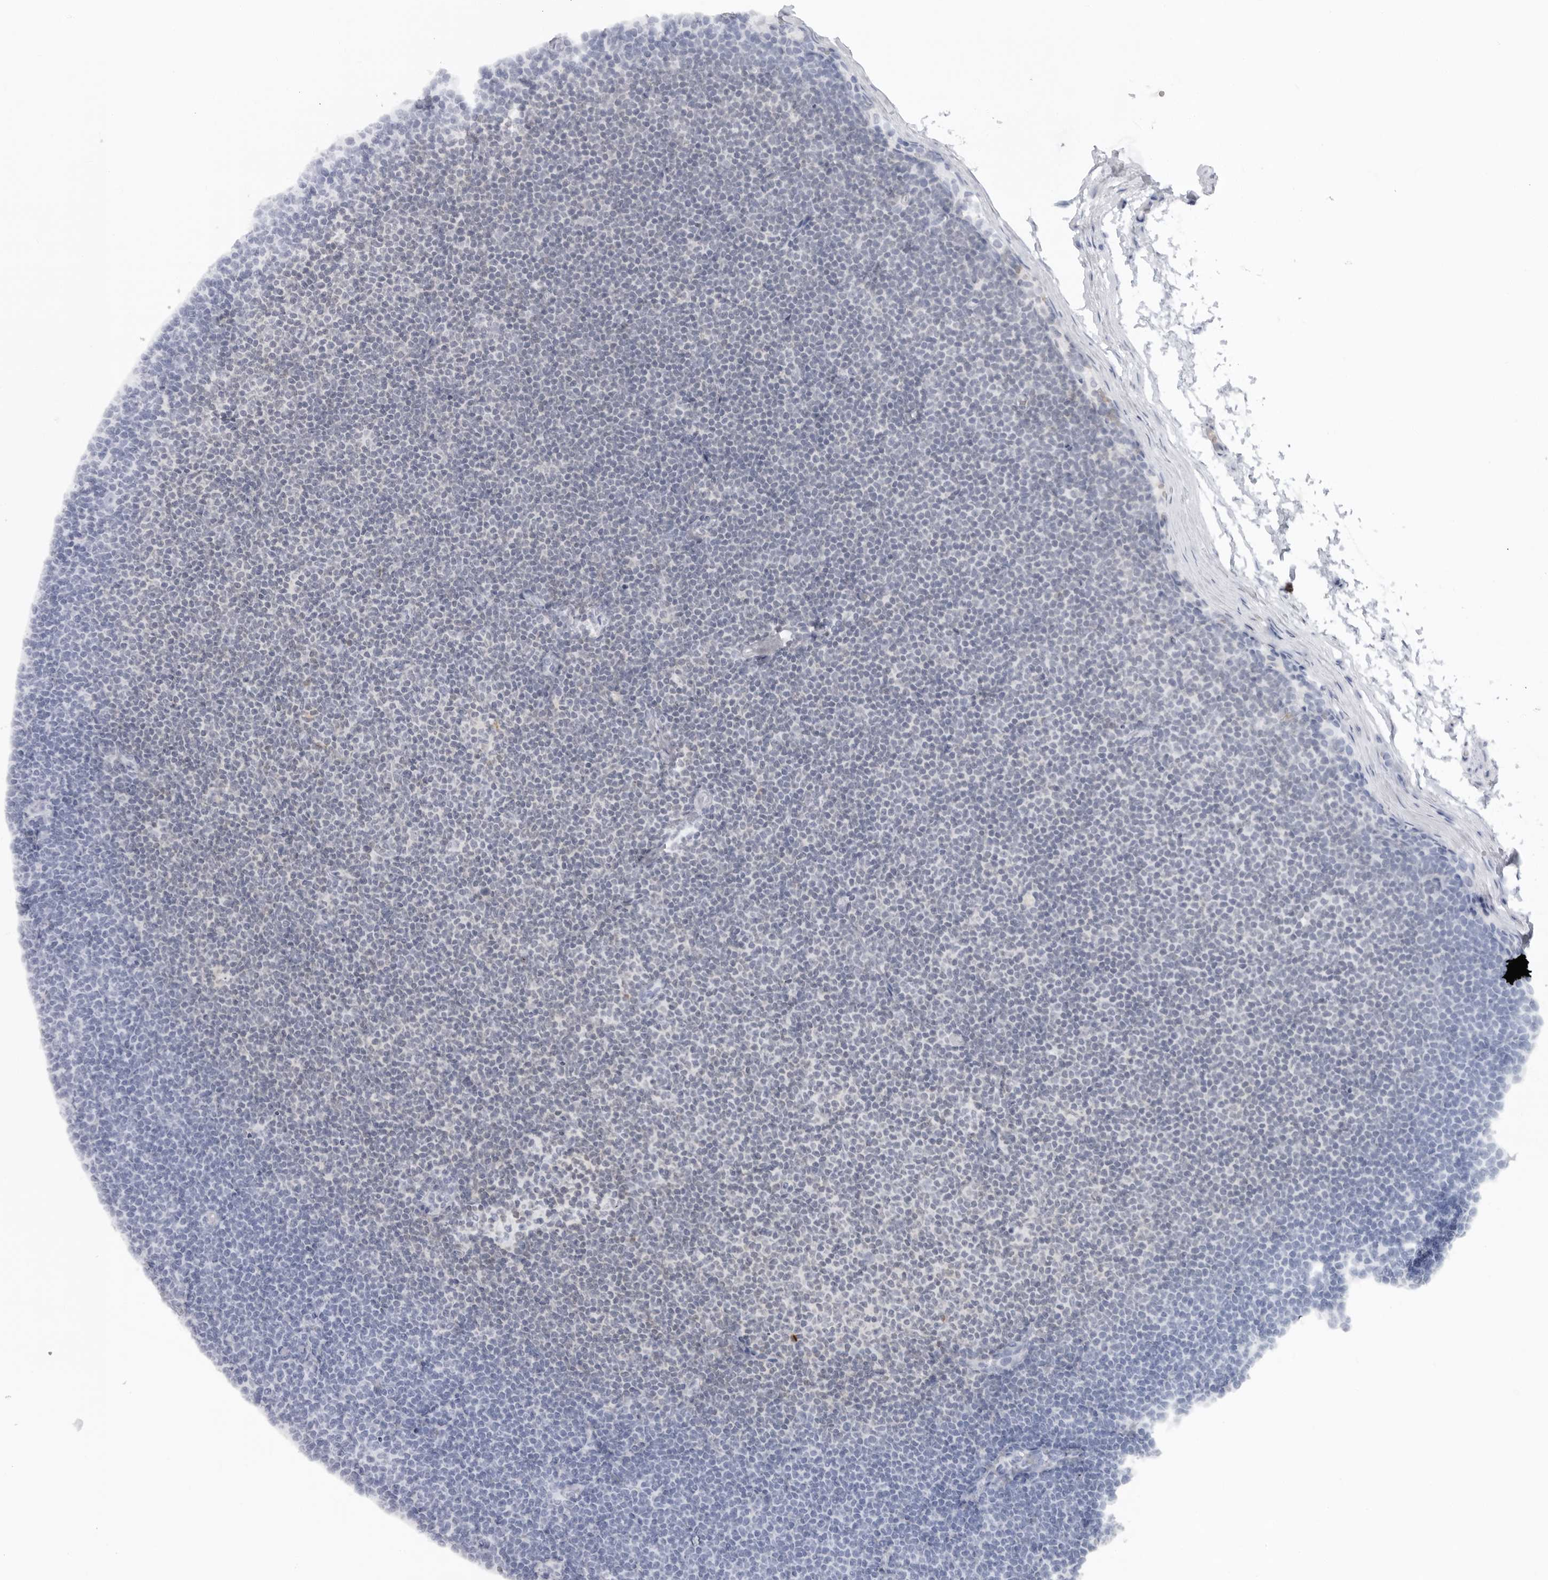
{"staining": {"intensity": "negative", "quantity": "none", "location": "none"}, "tissue": "lymphoma", "cell_type": "Tumor cells", "image_type": "cancer", "snomed": [{"axis": "morphology", "description": "Malignant lymphoma, non-Hodgkin's type, Low grade"}, {"axis": "topography", "description": "Lymph node"}], "caption": "IHC photomicrograph of human low-grade malignant lymphoma, non-Hodgkin's type stained for a protein (brown), which exhibits no expression in tumor cells.", "gene": "EPB41", "patient": {"sex": "female", "age": 53}}